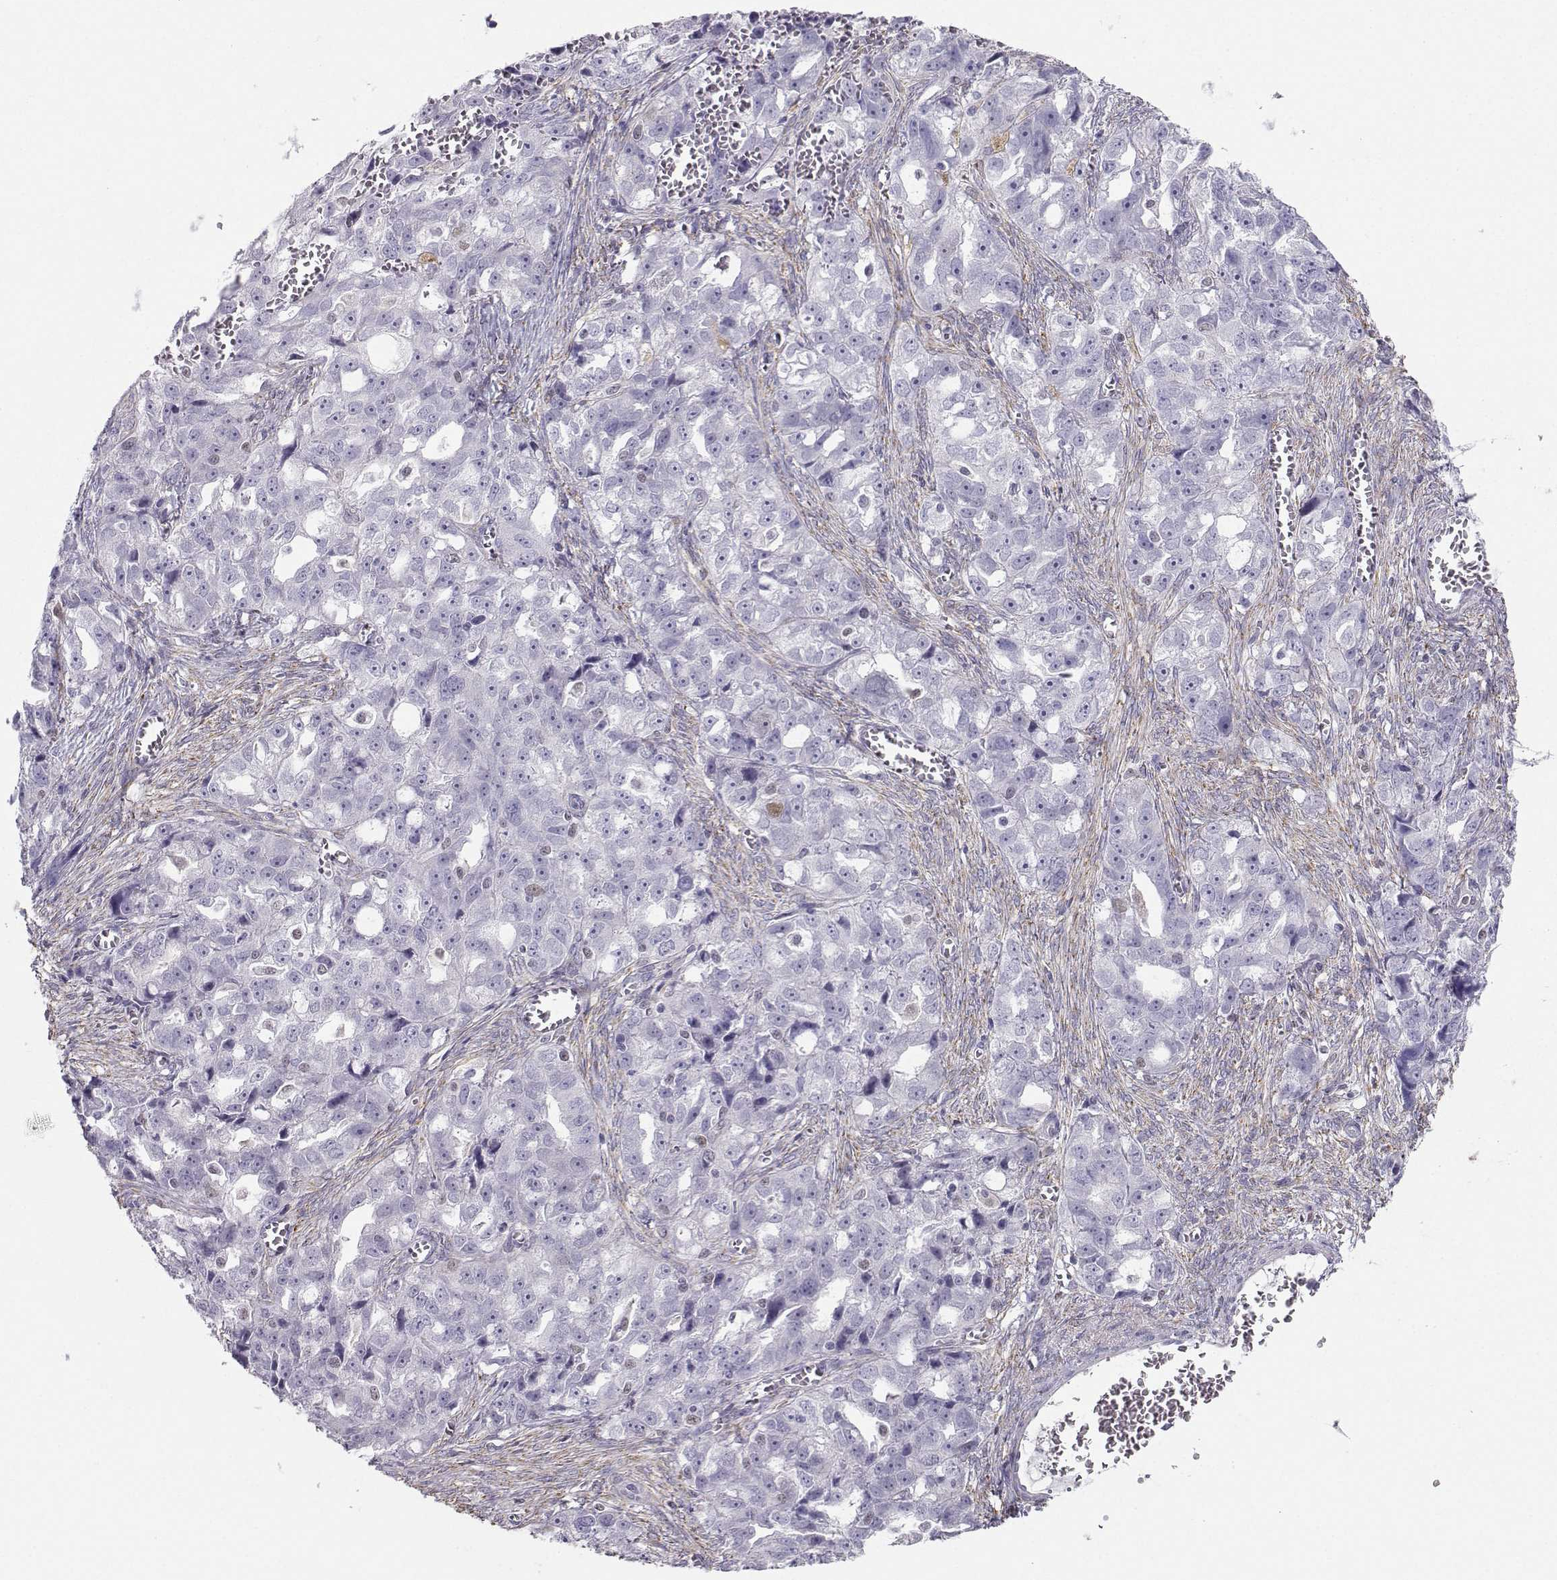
{"staining": {"intensity": "negative", "quantity": "none", "location": "none"}, "tissue": "ovarian cancer", "cell_type": "Tumor cells", "image_type": "cancer", "snomed": [{"axis": "morphology", "description": "Cystadenocarcinoma, serous, NOS"}, {"axis": "topography", "description": "Ovary"}], "caption": "Tumor cells are negative for brown protein staining in ovarian cancer.", "gene": "DCLK3", "patient": {"sex": "female", "age": 51}}